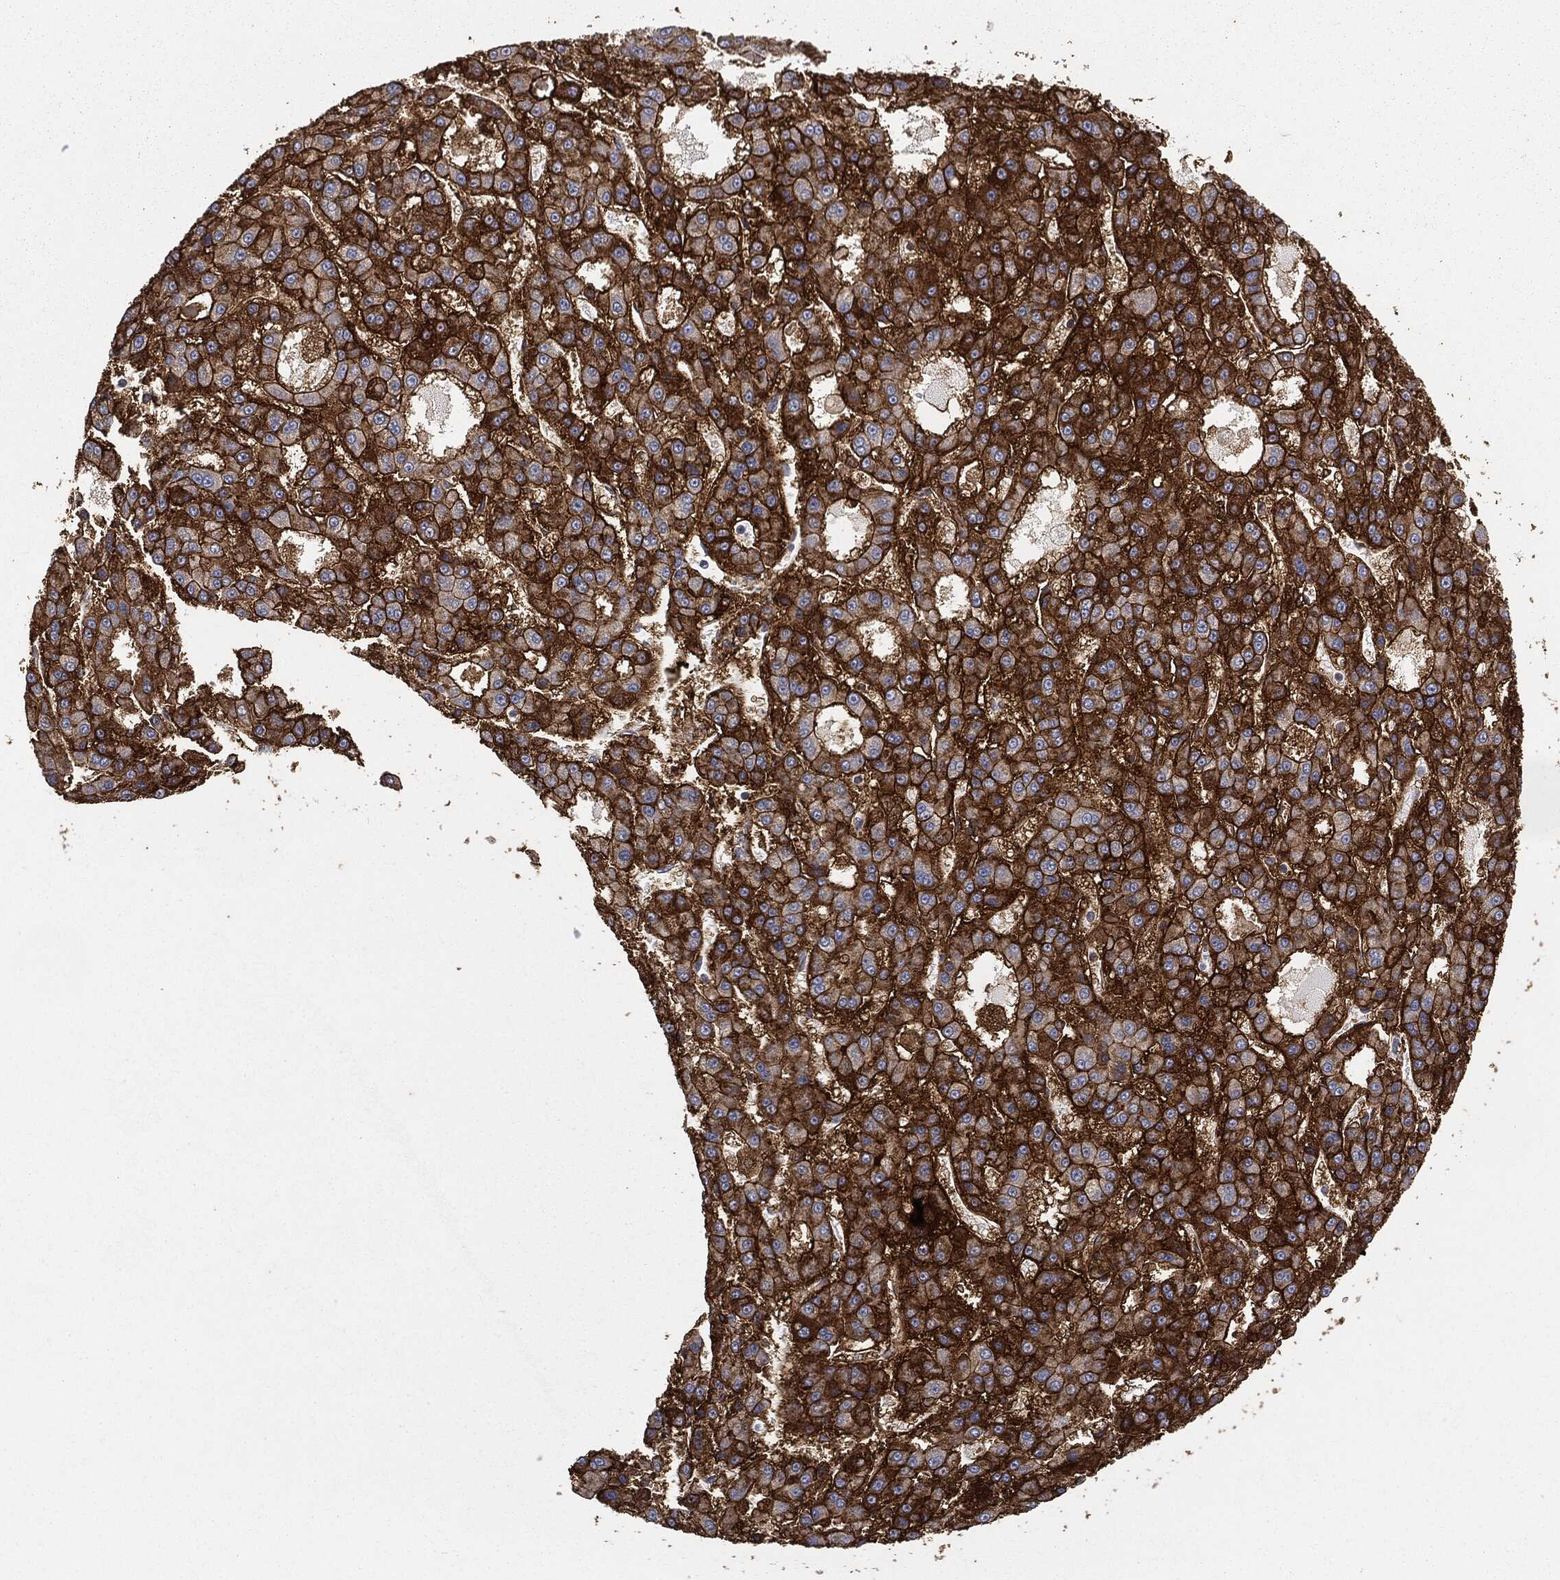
{"staining": {"intensity": "strong", "quantity": ">75%", "location": "cytoplasmic/membranous"}, "tissue": "liver cancer", "cell_type": "Tumor cells", "image_type": "cancer", "snomed": [{"axis": "morphology", "description": "Carcinoma, Hepatocellular, NOS"}, {"axis": "topography", "description": "Liver"}], "caption": "This is an image of IHC staining of liver hepatocellular carcinoma, which shows strong expression in the cytoplasmic/membranous of tumor cells.", "gene": "SLC2A2", "patient": {"sex": "male", "age": 70}}